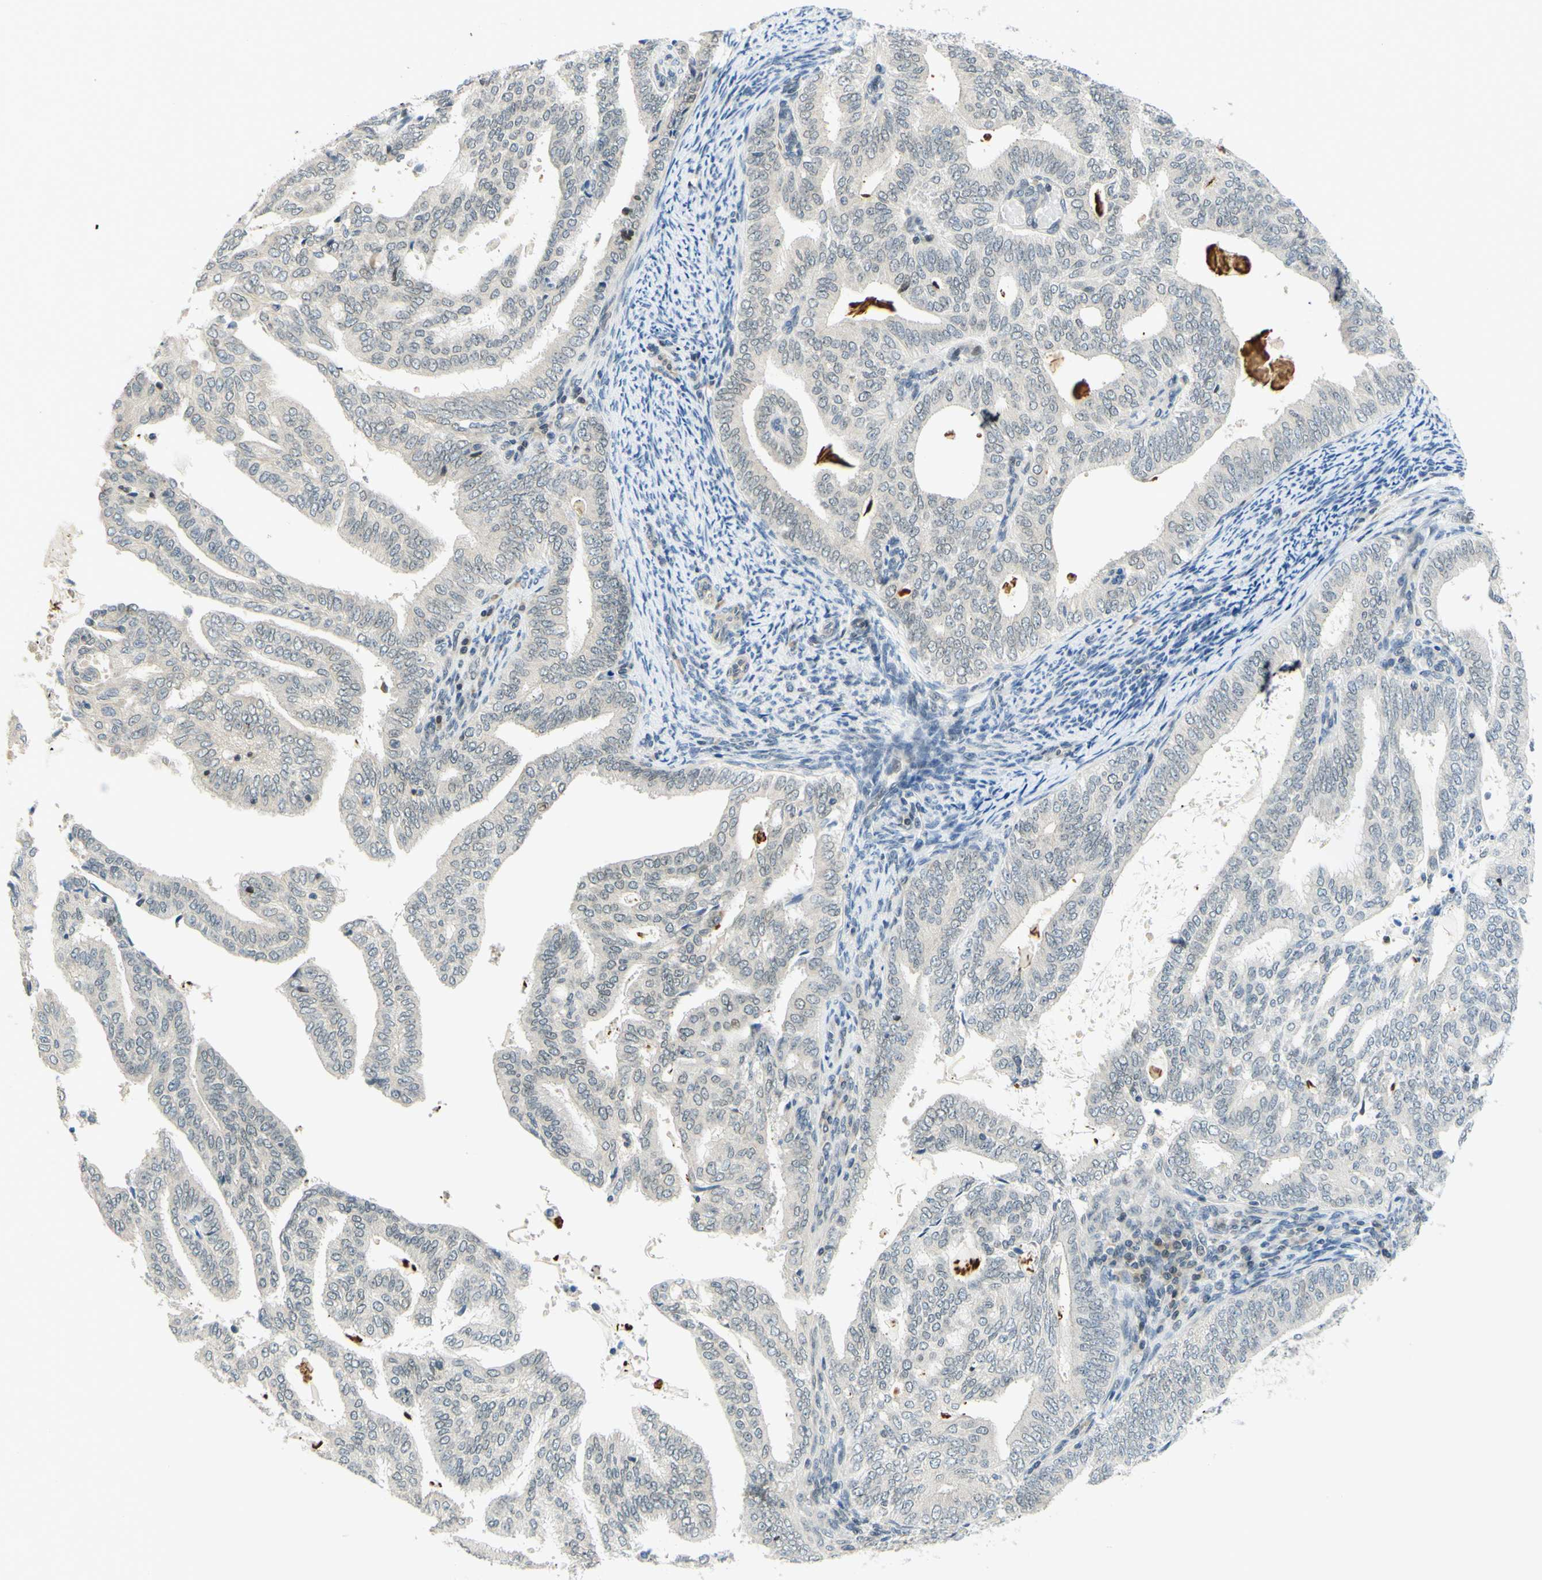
{"staining": {"intensity": "negative", "quantity": "none", "location": "none"}, "tissue": "endometrial cancer", "cell_type": "Tumor cells", "image_type": "cancer", "snomed": [{"axis": "morphology", "description": "Adenocarcinoma, NOS"}, {"axis": "topography", "description": "Endometrium"}], "caption": "The histopathology image shows no staining of tumor cells in endometrial cancer (adenocarcinoma).", "gene": "C2CD2L", "patient": {"sex": "female", "age": 58}}